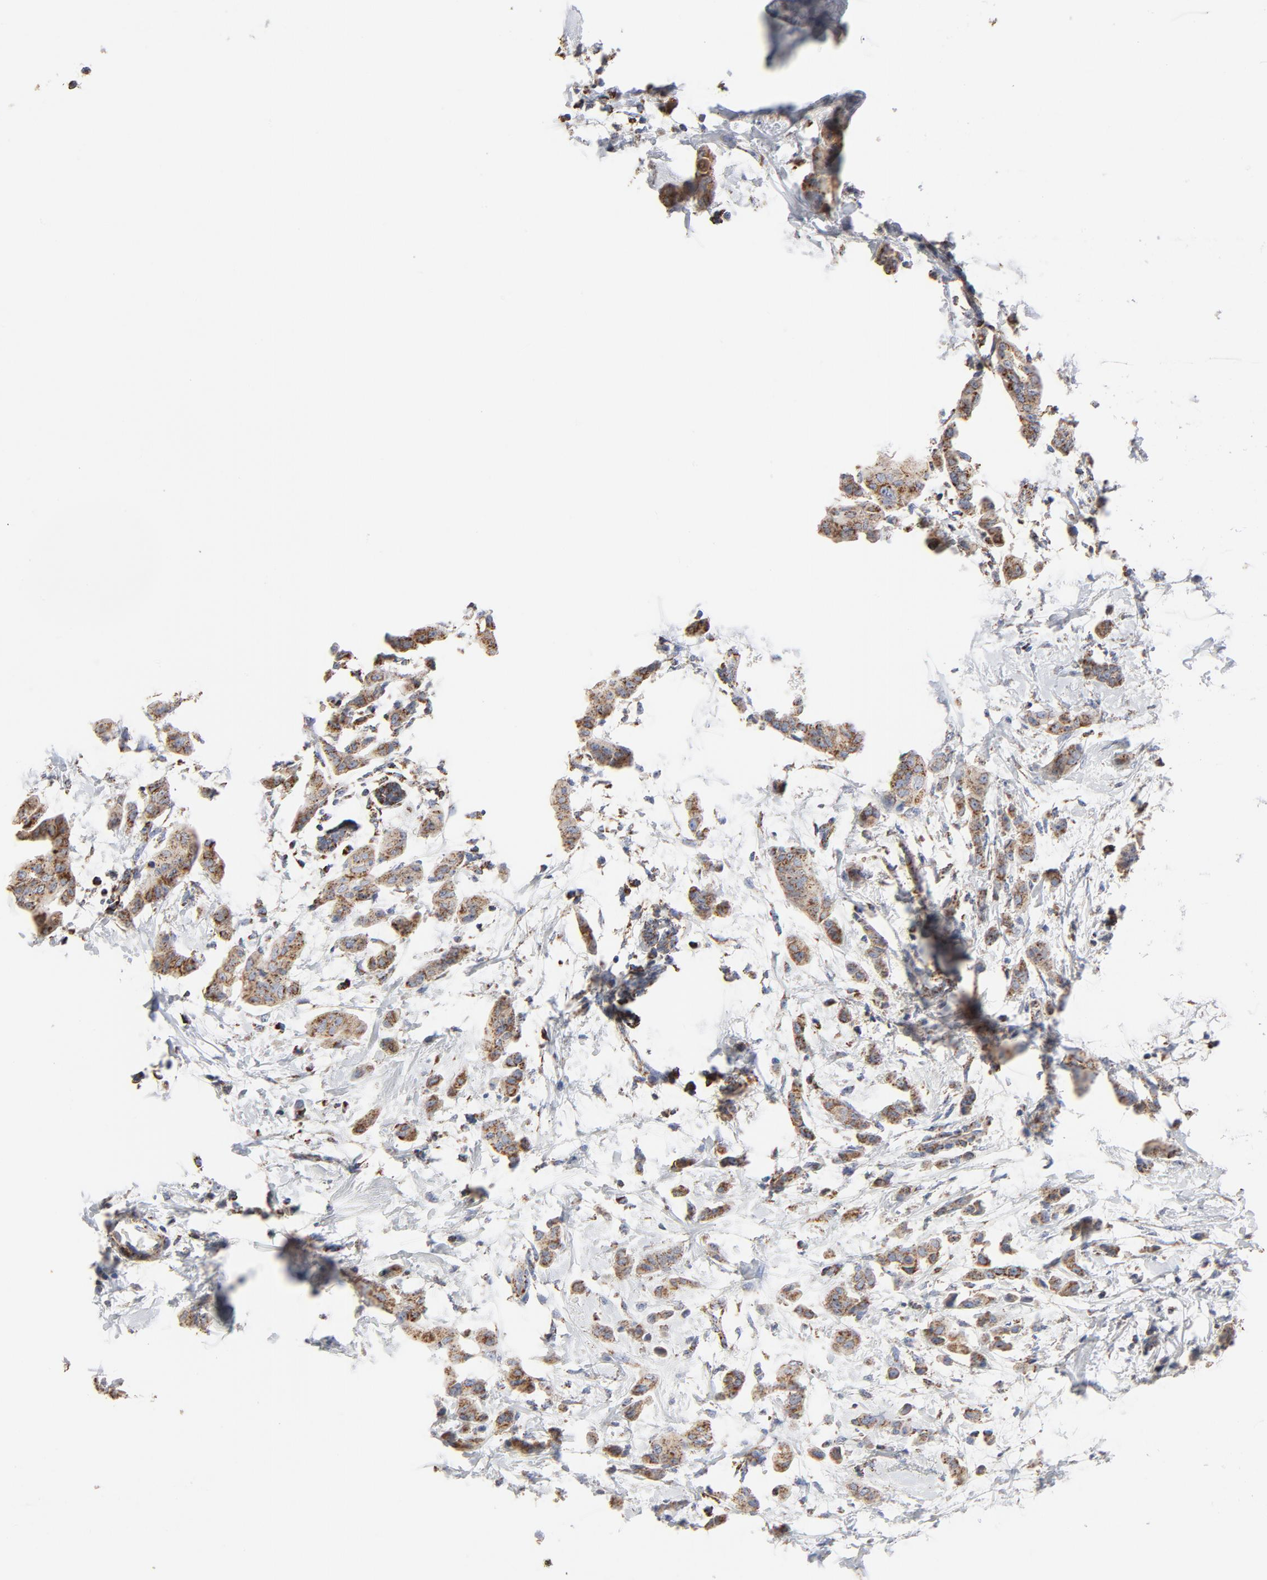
{"staining": {"intensity": "moderate", "quantity": ">75%", "location": "cytoplasmic/membranous"}, "tissue": "breast cancer", "cell_type": "Tumor cells", "image_type": "cancer", "snomed": [{"axis": "morphology", "description": "Duct carcinoma"}, {"axis": "topography", "description": "Breast"}], "caption": "Immunohistochemical staining of human breast cancer (infiltrating ductal carcinoma) reveals medium levels of moderate cytoplasmic/membranous protein positivity in about >75% of tumor cells.", "gene": "NDUFV2", "patient": {"sex": "female", "age": 40}}